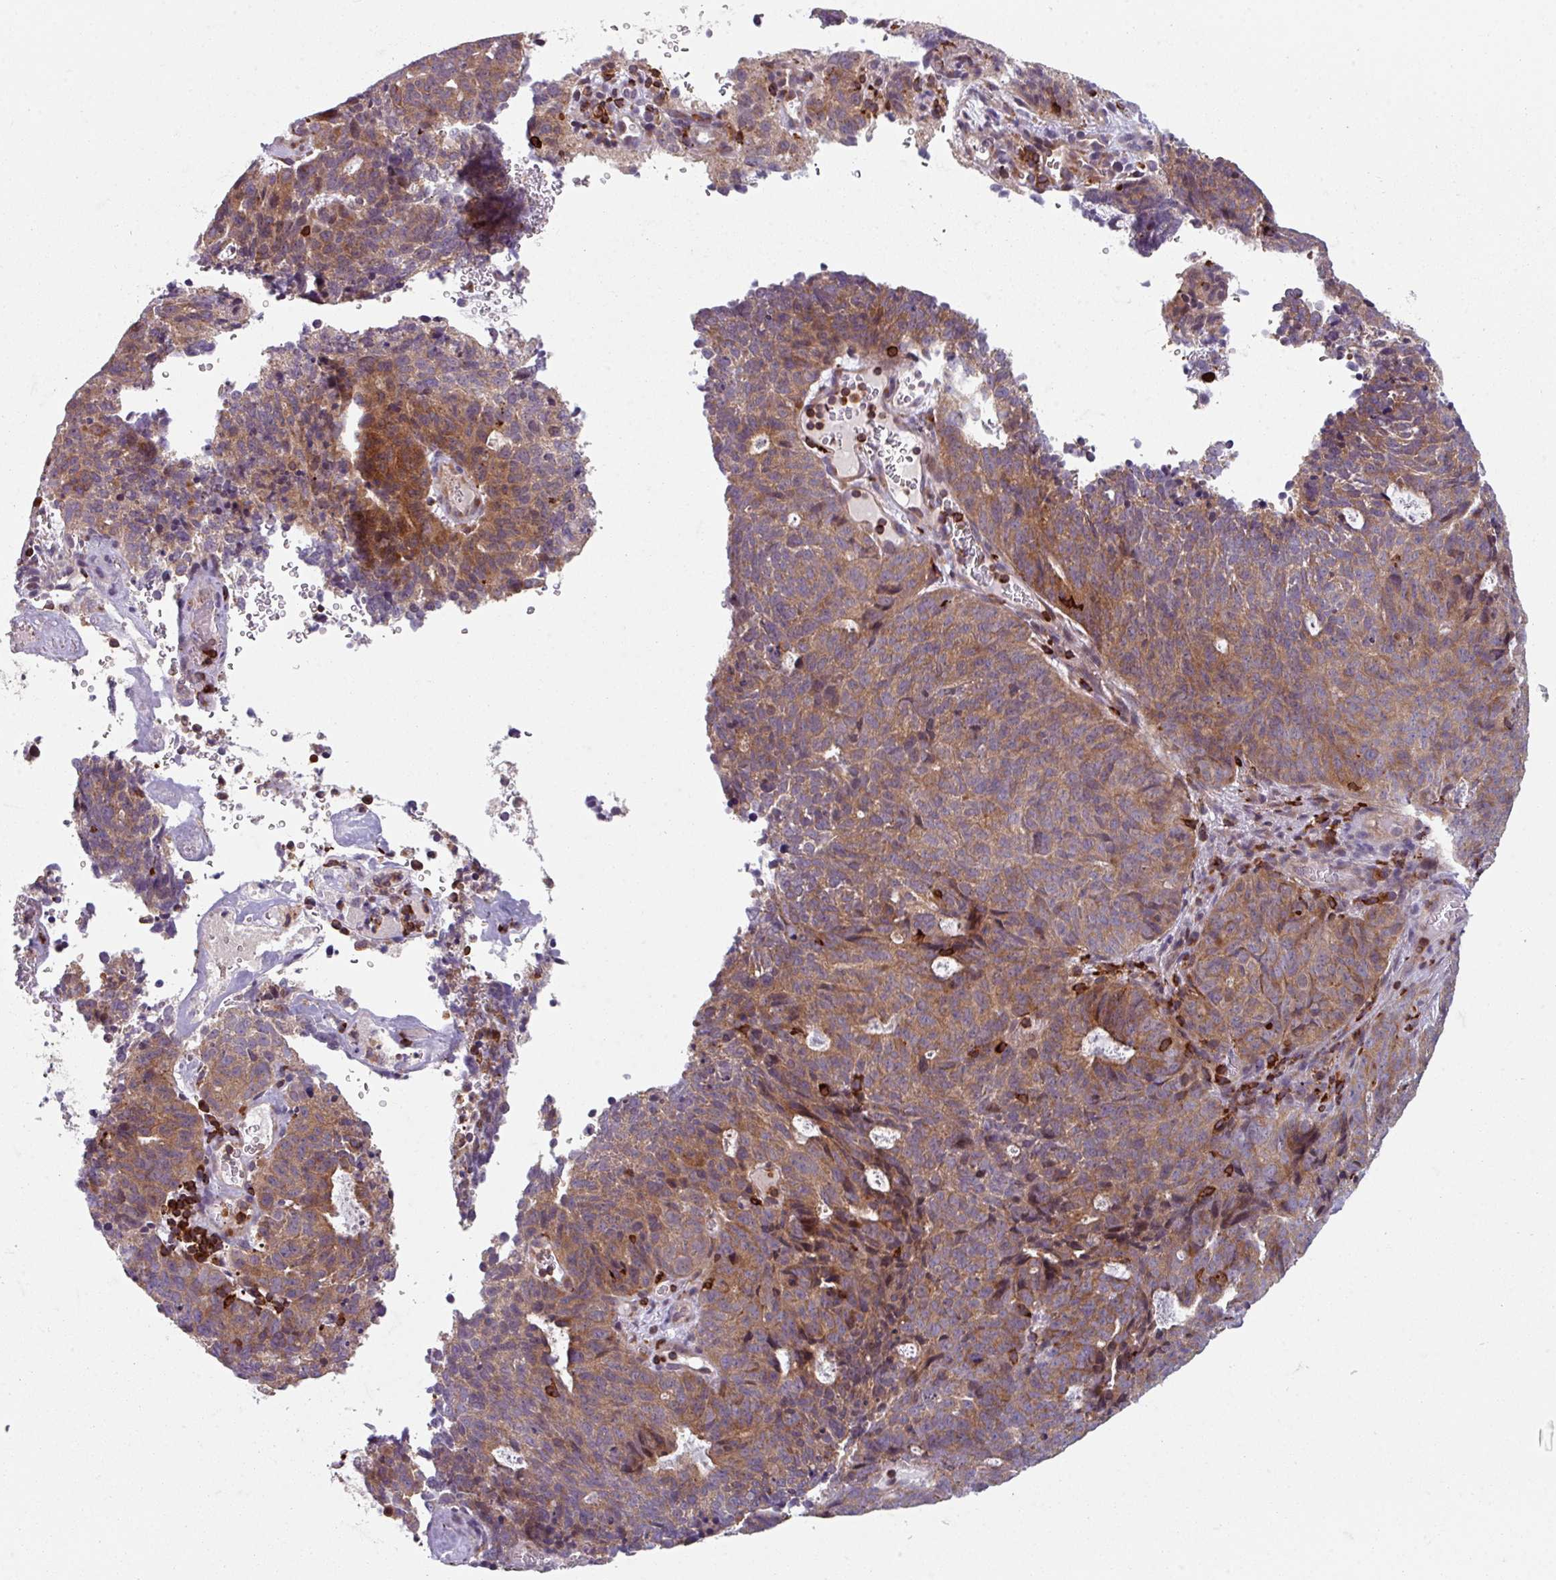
{"staining": {"intensity": "moderate", "quantity": ">75%", "location": "cytoplasmic/membranous"}, "tissue": "cervical cancer", "cell_type": "Tumor cells", "image_type": "cancer", "snomed": [{"axis": "morphology", "description": "Adenocarcinoma, NOS"}, {"axis": "topography", "description": "Cervix"}], "caption": "Cervical adenocarcinoma stained with DAB (3,3'-diaminobenzidine) immunohistochemistry (IHC) exhibits medium levels of moderate cytoplasmic/membranous expression in approximately >75% of tumor cells.", "gene": "NEDD9", "patient": {"sex": "female", "age": 38}}